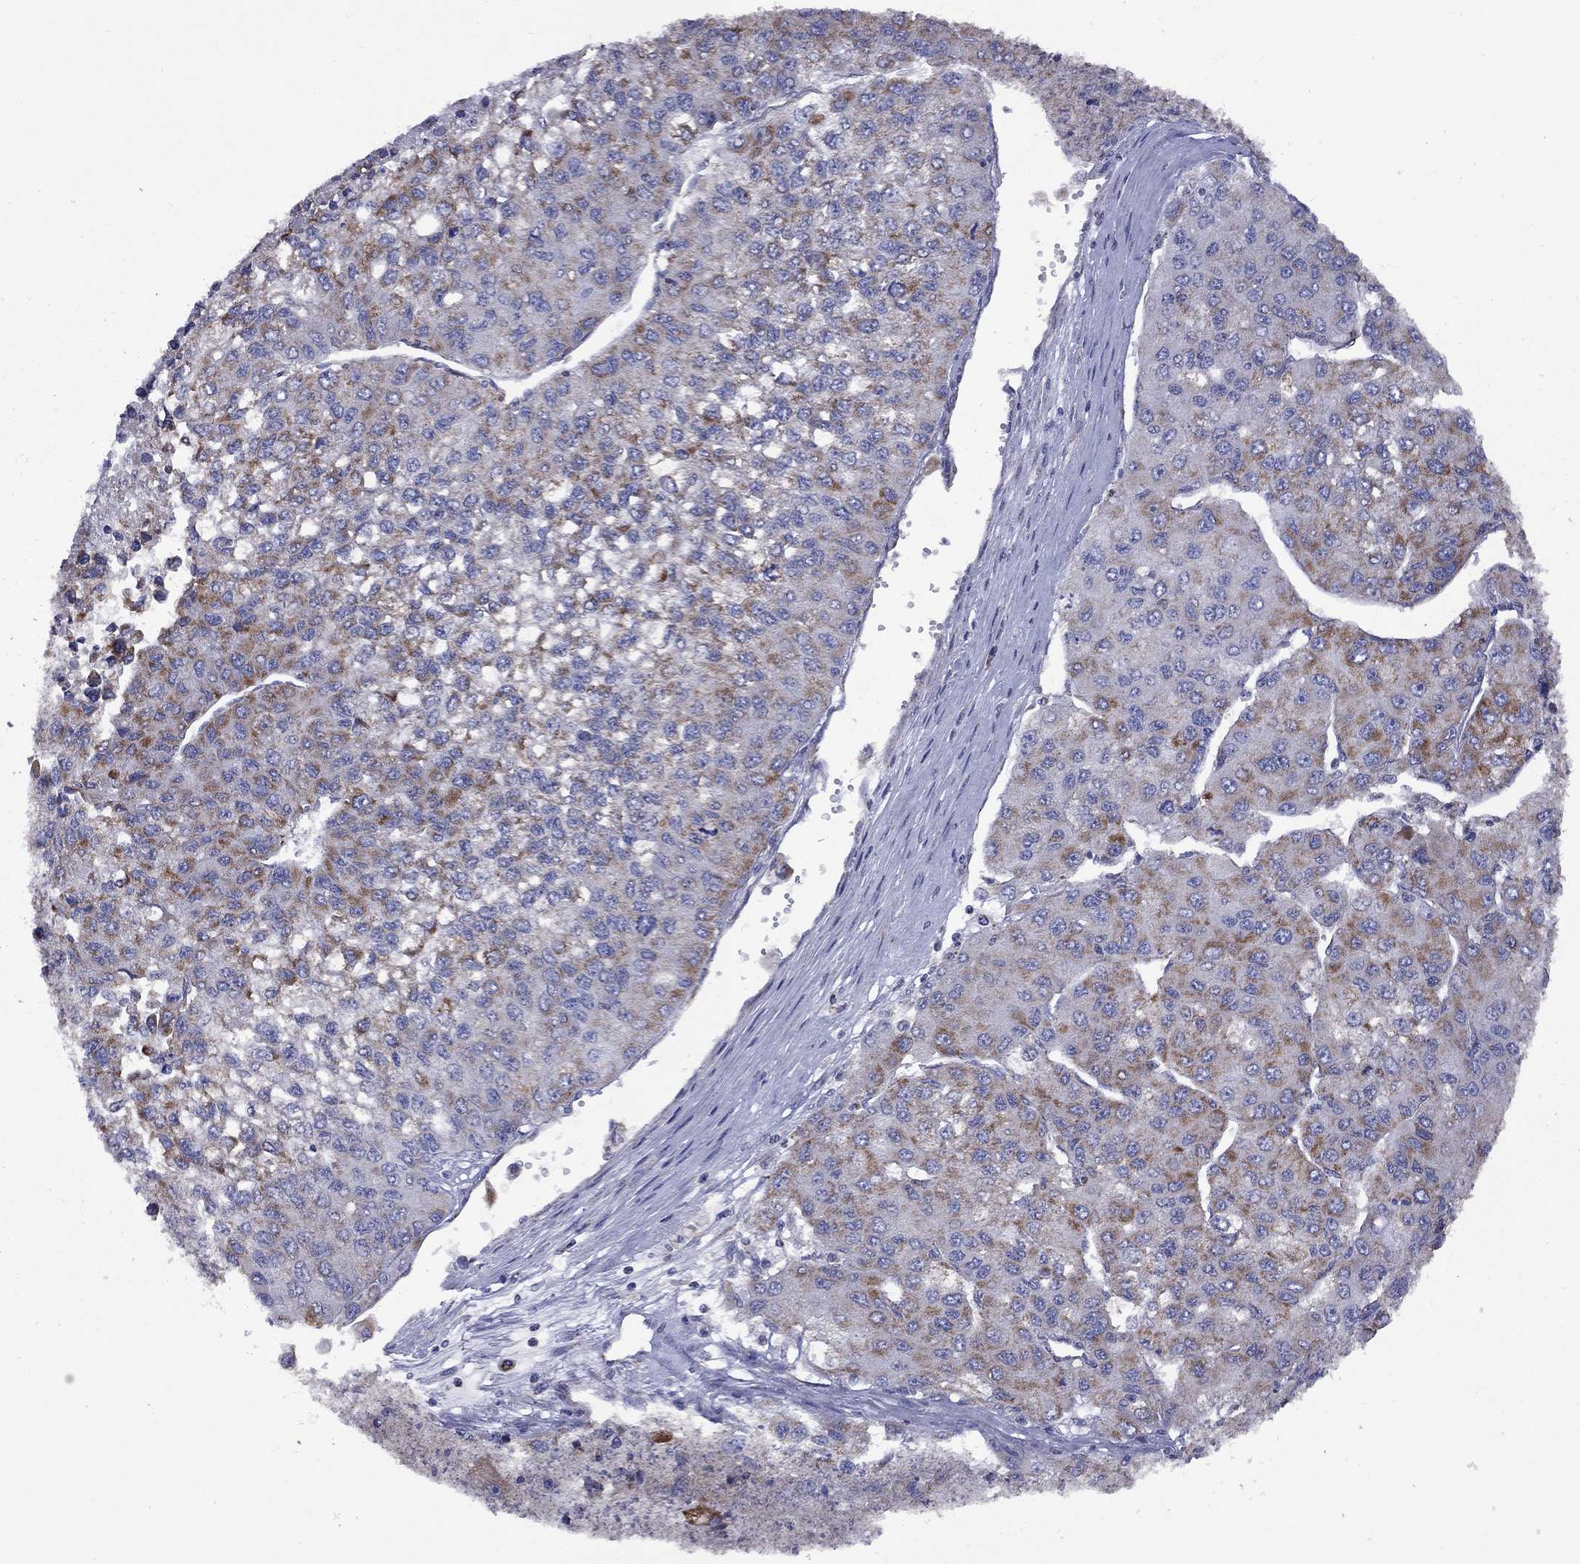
{"staining": {"intensity": "strong", "quantity": "25%-75%", "location": "cytoplasmic/membranous"}, "tissue": "liver cancer", "cell_type": "Tumor cells", "image_type": "cancer", "snomed": [{"axis": "morphology", "description": "Carcinoma, Hepatocellular, NOS"}, {"axis": "topography", "description": "Liver"}], "caption": "Liver cancer tissue demonstrates strong cytoplasmic/membranous positivity in about 25%-75% of tumor cells, visualized by immunohistochemistry.", "gene": "NDUFB1", "patient": {"sex": "female", "age": 66}}